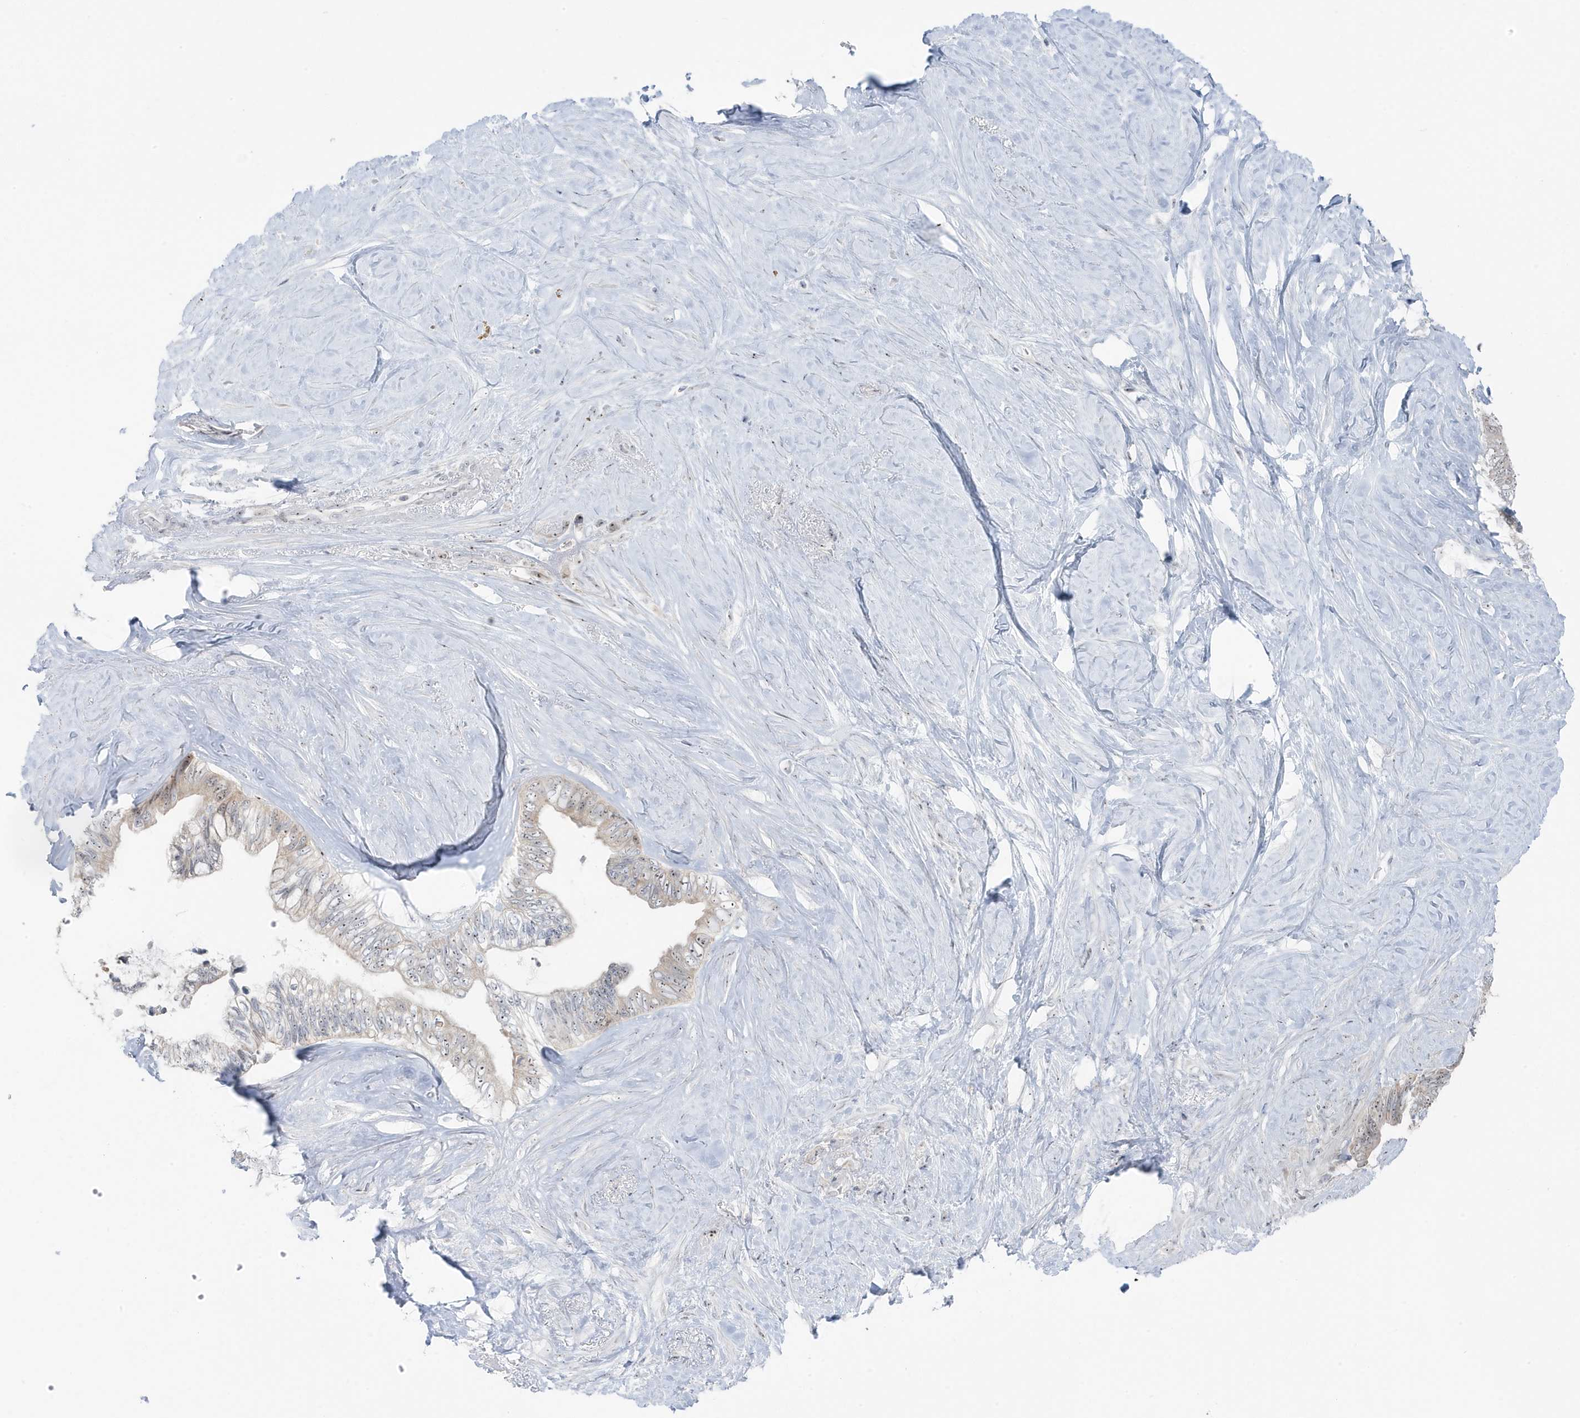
{"staining": {"intensity": "moderate", "quantity": "<25%", "location": "nuclear"}, "tissue": "pancreatic cancer", "cell_type": "Tumor cells", "image_type": "cancer", "snomed": [{"axis": "morphology", "description": "Adenocarcinoma, NOS"}, {"axis": "topography", "description": "Pancreas"}], "caption": "Pancreatic adenocarcinoma stained with immunohistochemistry (IHC) demonstrates moderate nuclear expression in about <25% of tumor cells.", "gene": "TSEN15", "patient": {"sex": "female", "age": 72}}